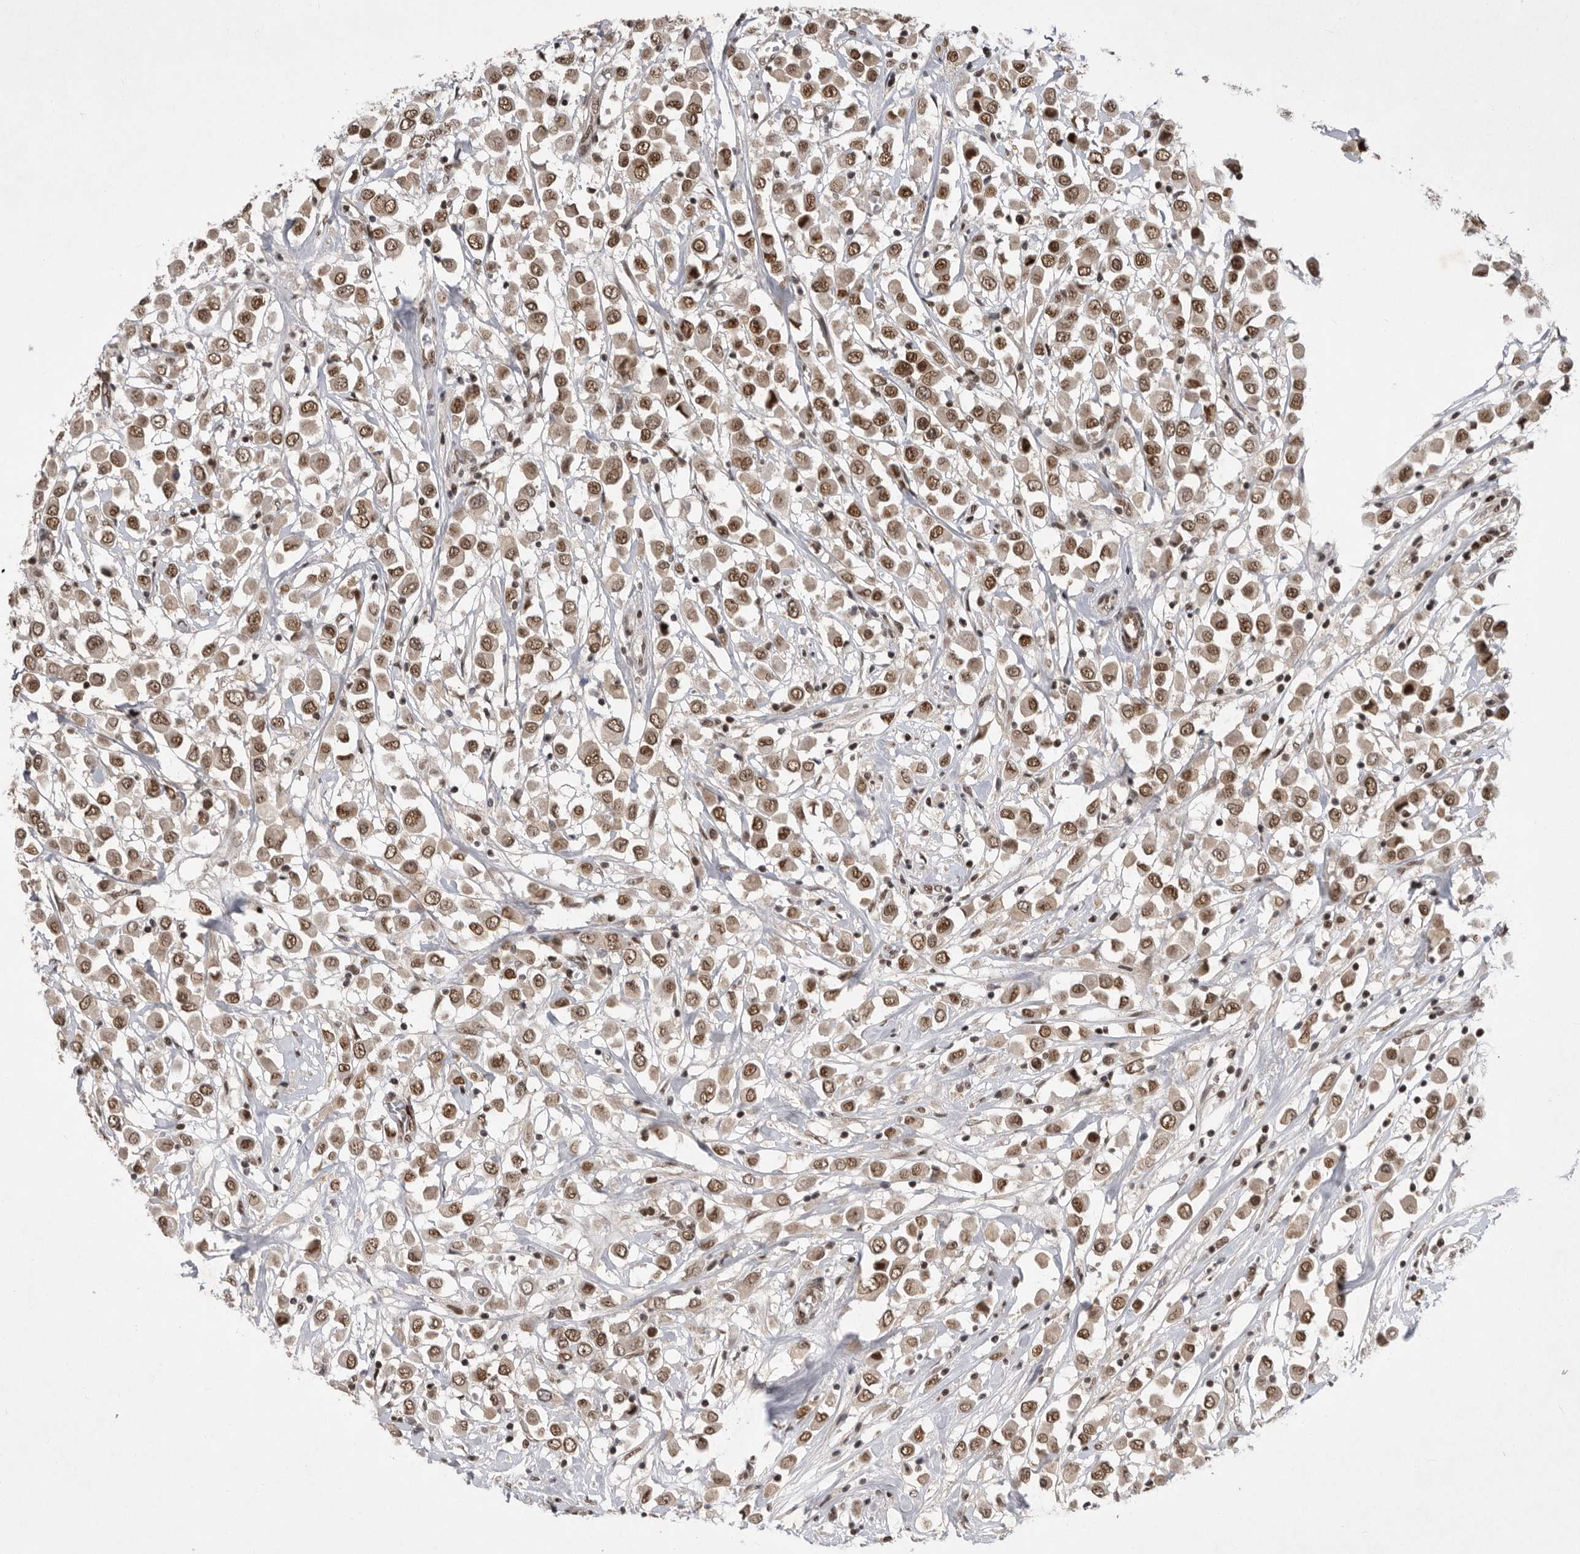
{"staining": {"intensity": "moderate", "quantity": ">75%", "location": "nuclear"}, "tissue": "breast cancer", "cell_type": "Tumor cells", "image_type": "cancer", "snomed": [{"axis": "morphology", "description": "Duct carcinoma"}, {"axis": "topography", "description": "Breast"}], "caption": "A histopathology image of breast infiltrating ductal carcinoma stained for a protein reveals moderate nuclear brown staining in tumor cells.", "gene": "ZNF830", "patient": {"sex": "female", "age": 61}}